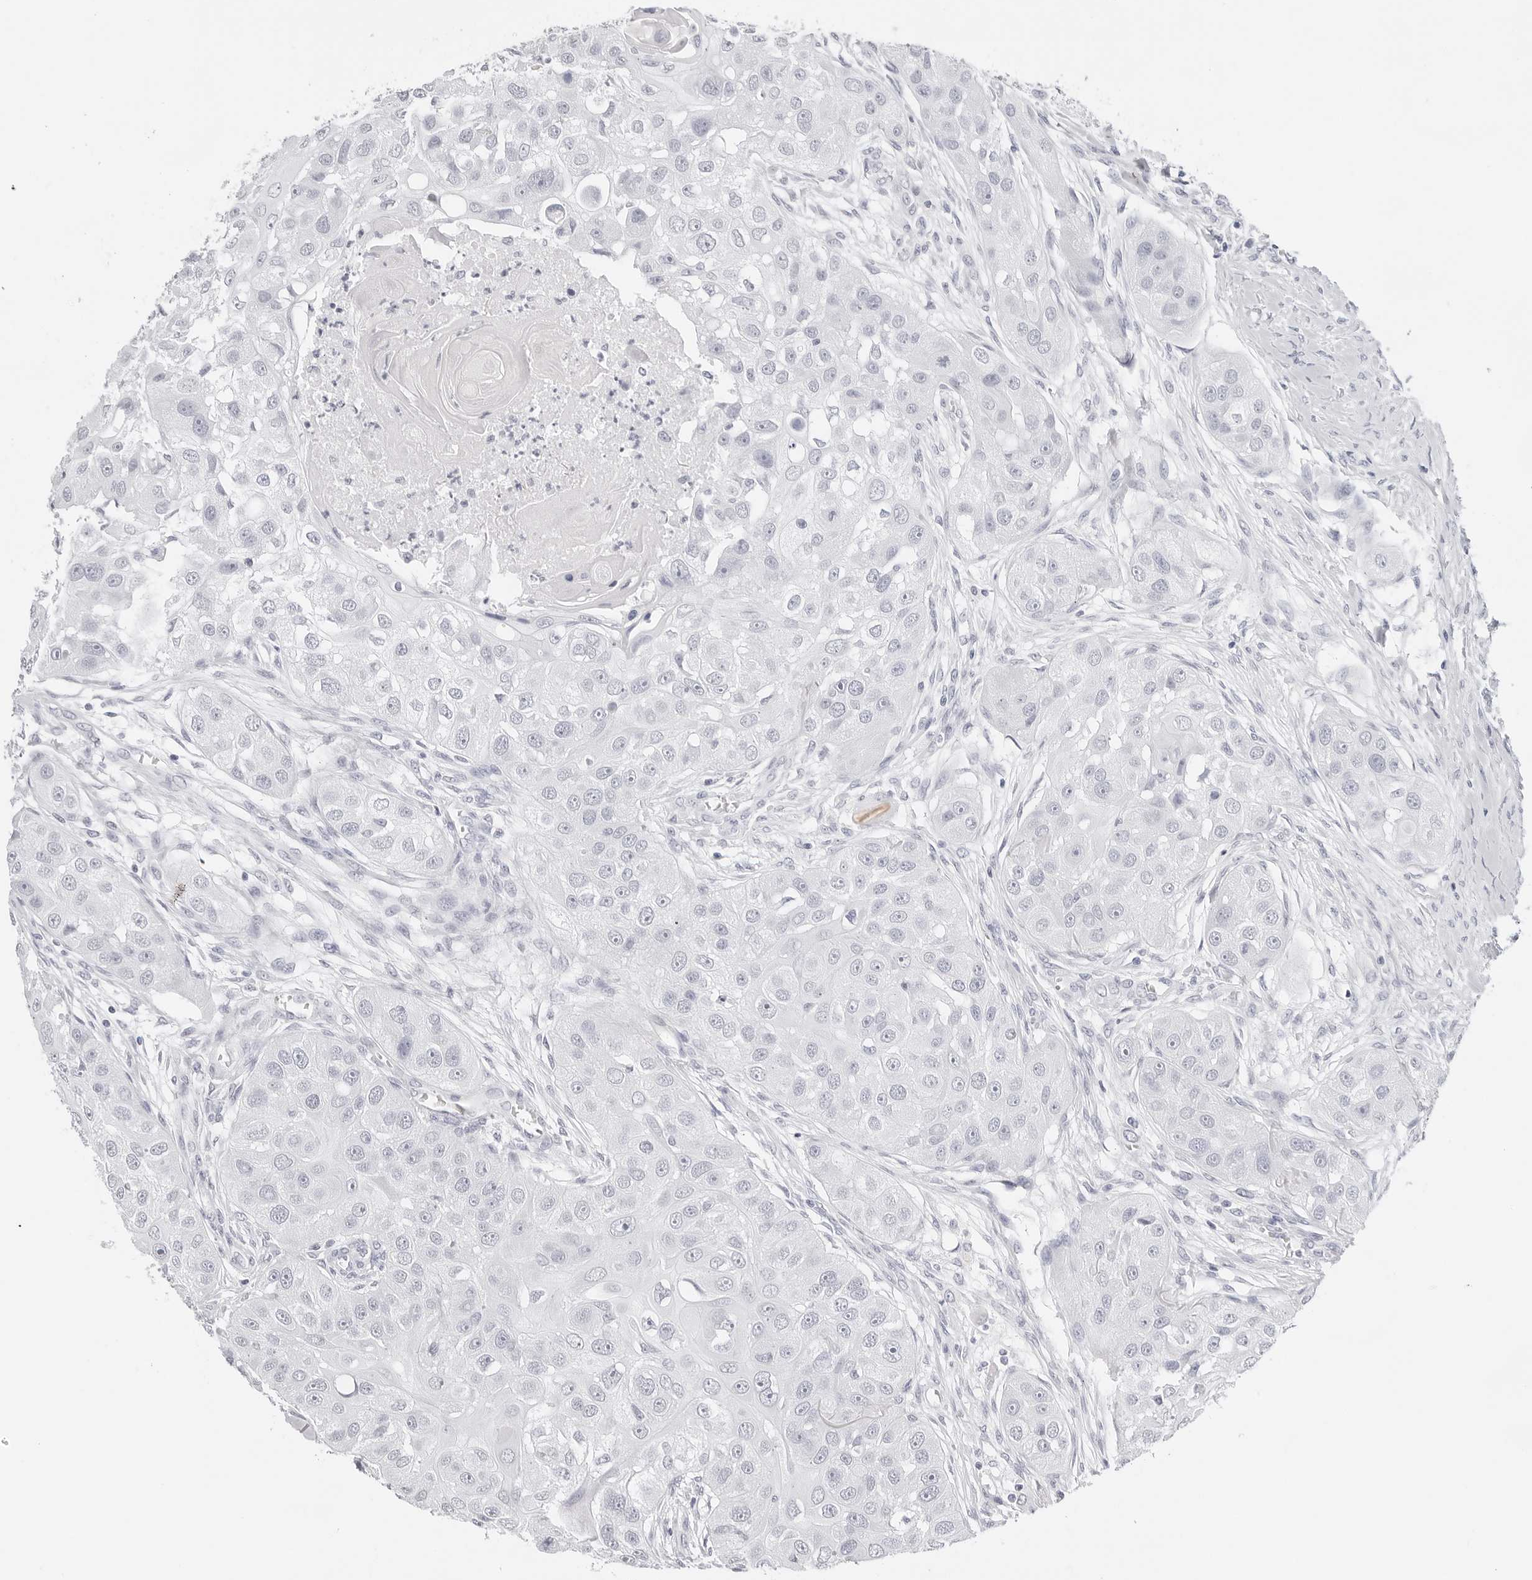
{"staining": {"intensity": "negative", "quantity": "none", "location": "none"}, "tissue": "head and neck cancer", "cell_type": "Tumor cells", "image_type": "cancer", "snomed": [{"axis": "morphology", "description": "Normal tissue, NOS"}, {"axis": "morphology", "description": "Squamous cell carcinoma, NOS"}, {"axis": "topography", "description": "Skeletal muscle"}, {"axis": "topography", "description": "Head-Neck"}], "caption": "Head and neck squamous cell carcinoma stained for a protein using immunohistochemistry (IHC) shows no positivity tumor cells.", "gene": "CST5", "patient": {"sex": "male", "age": 51}}